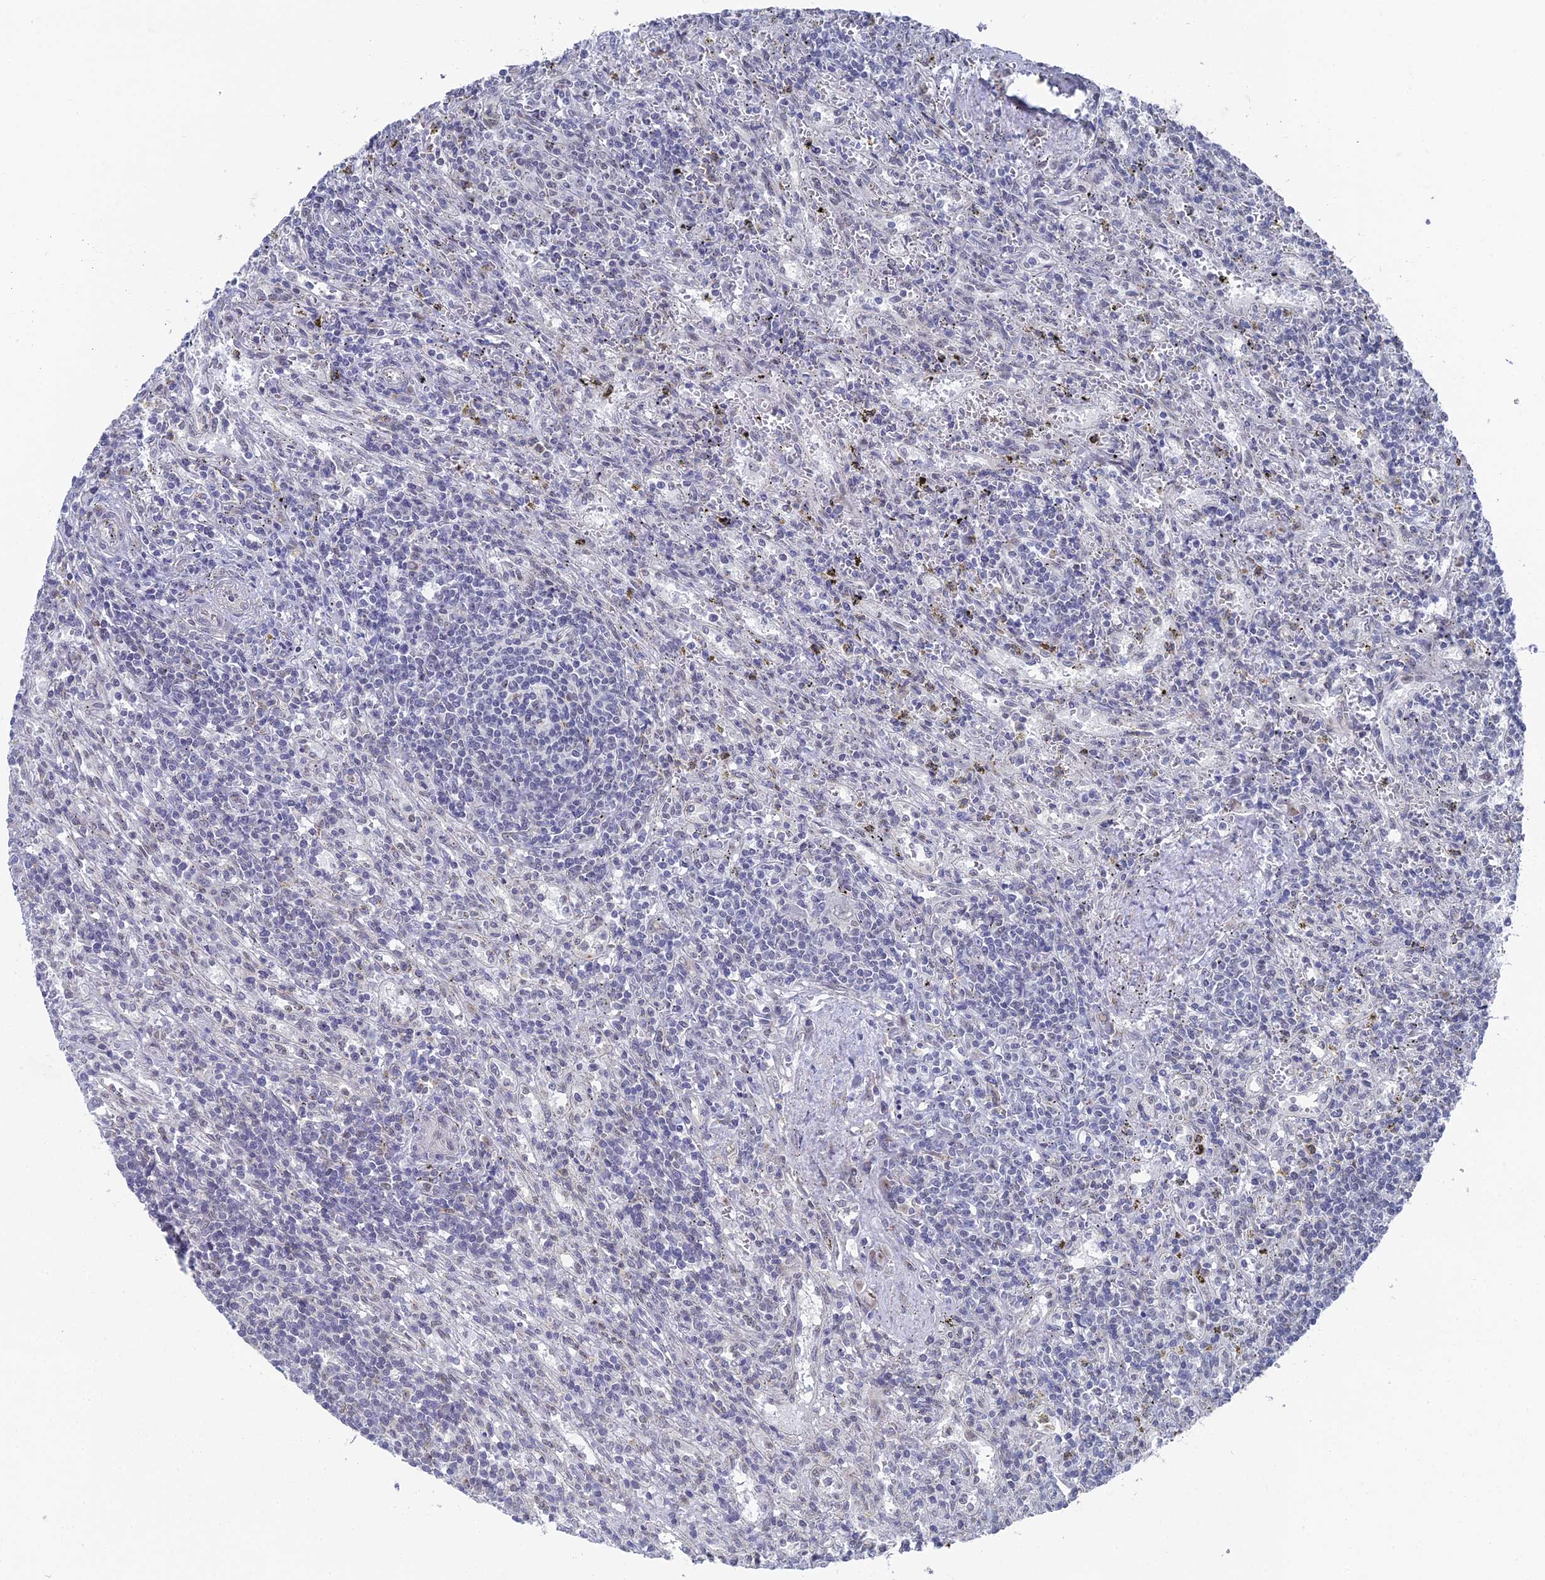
{"staining": {"intensity": "negative", "quantity": "none", "location": "none"}, "tissue": "lymphoma", "cell_type": "Tumor cells", "image_type": "cancer", "snomed": [{"axis": "morphology", "description": "Malignant lymphoma, non-Hodgkin's type, Low grade"}, {"axis": "topography", "description": "Spleen"}], "caption": "Low-grade malignant lymphoma, non-Hodgkin's type was stained to show a protein in brown. There is no significant expression in tumor cells.", "gene": "FHIP2A", "patient": {"sex": "male", "age": 76}}